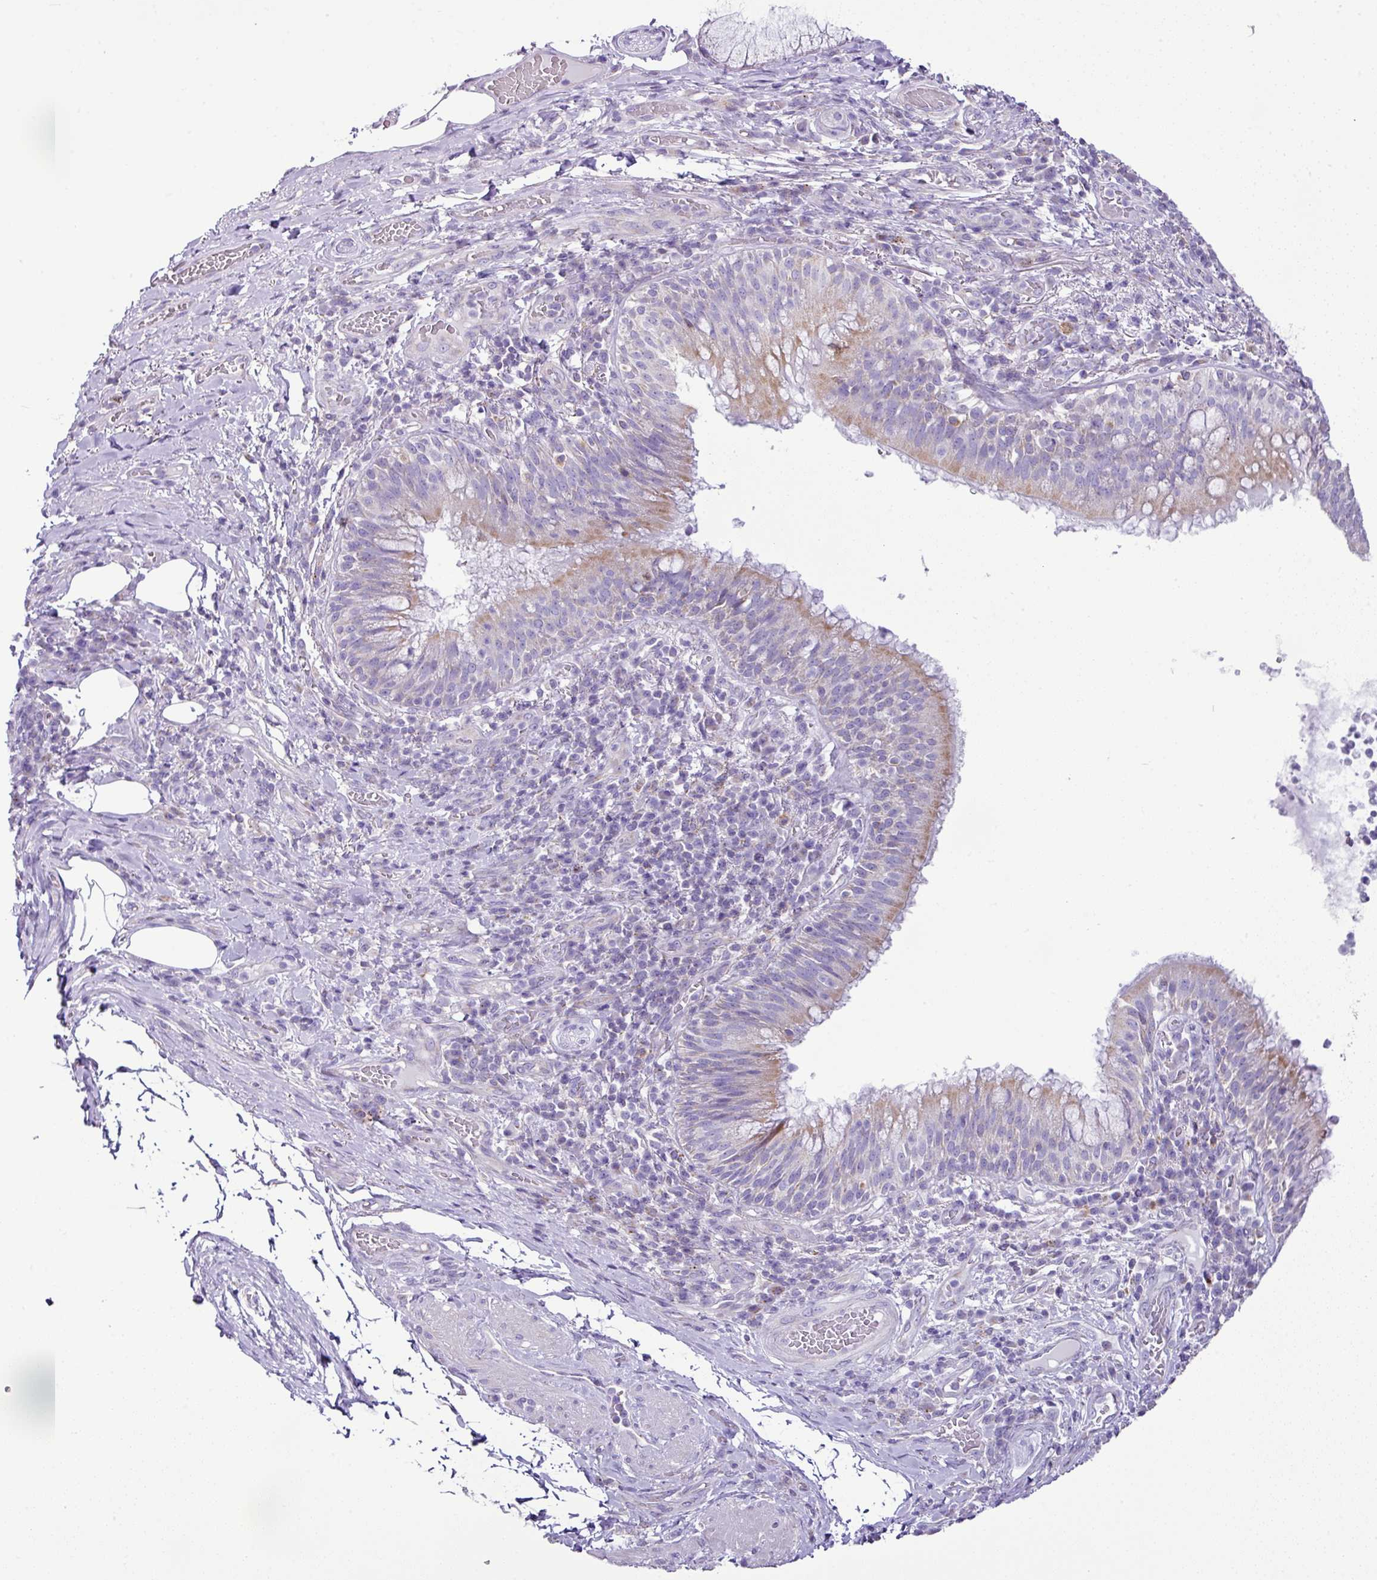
{"staining": {"intensity": "moderate", "quantity": "<25%", "location": "cytoplasmic/membranous"}, "tissue": "bronchus", "cell_type": "Respiratory epithelial cells", "image_type": "normal", "snomed": [{"axis": "morphology", "description": "Normal tissue, NOS"}, {"axis": "topography", "description": "Cartilage tissue"}, {"axis": "topography", "description": "Bronchus"}], "caption": "The histopathology image exhibits staining of normal bronchus, revealing moderate cytoplasmic/membranous protein staining (brown color) within respiratory epithelial cells.", "gene": "PGAP4", "patient": {"sex": "male", "age": 56}}